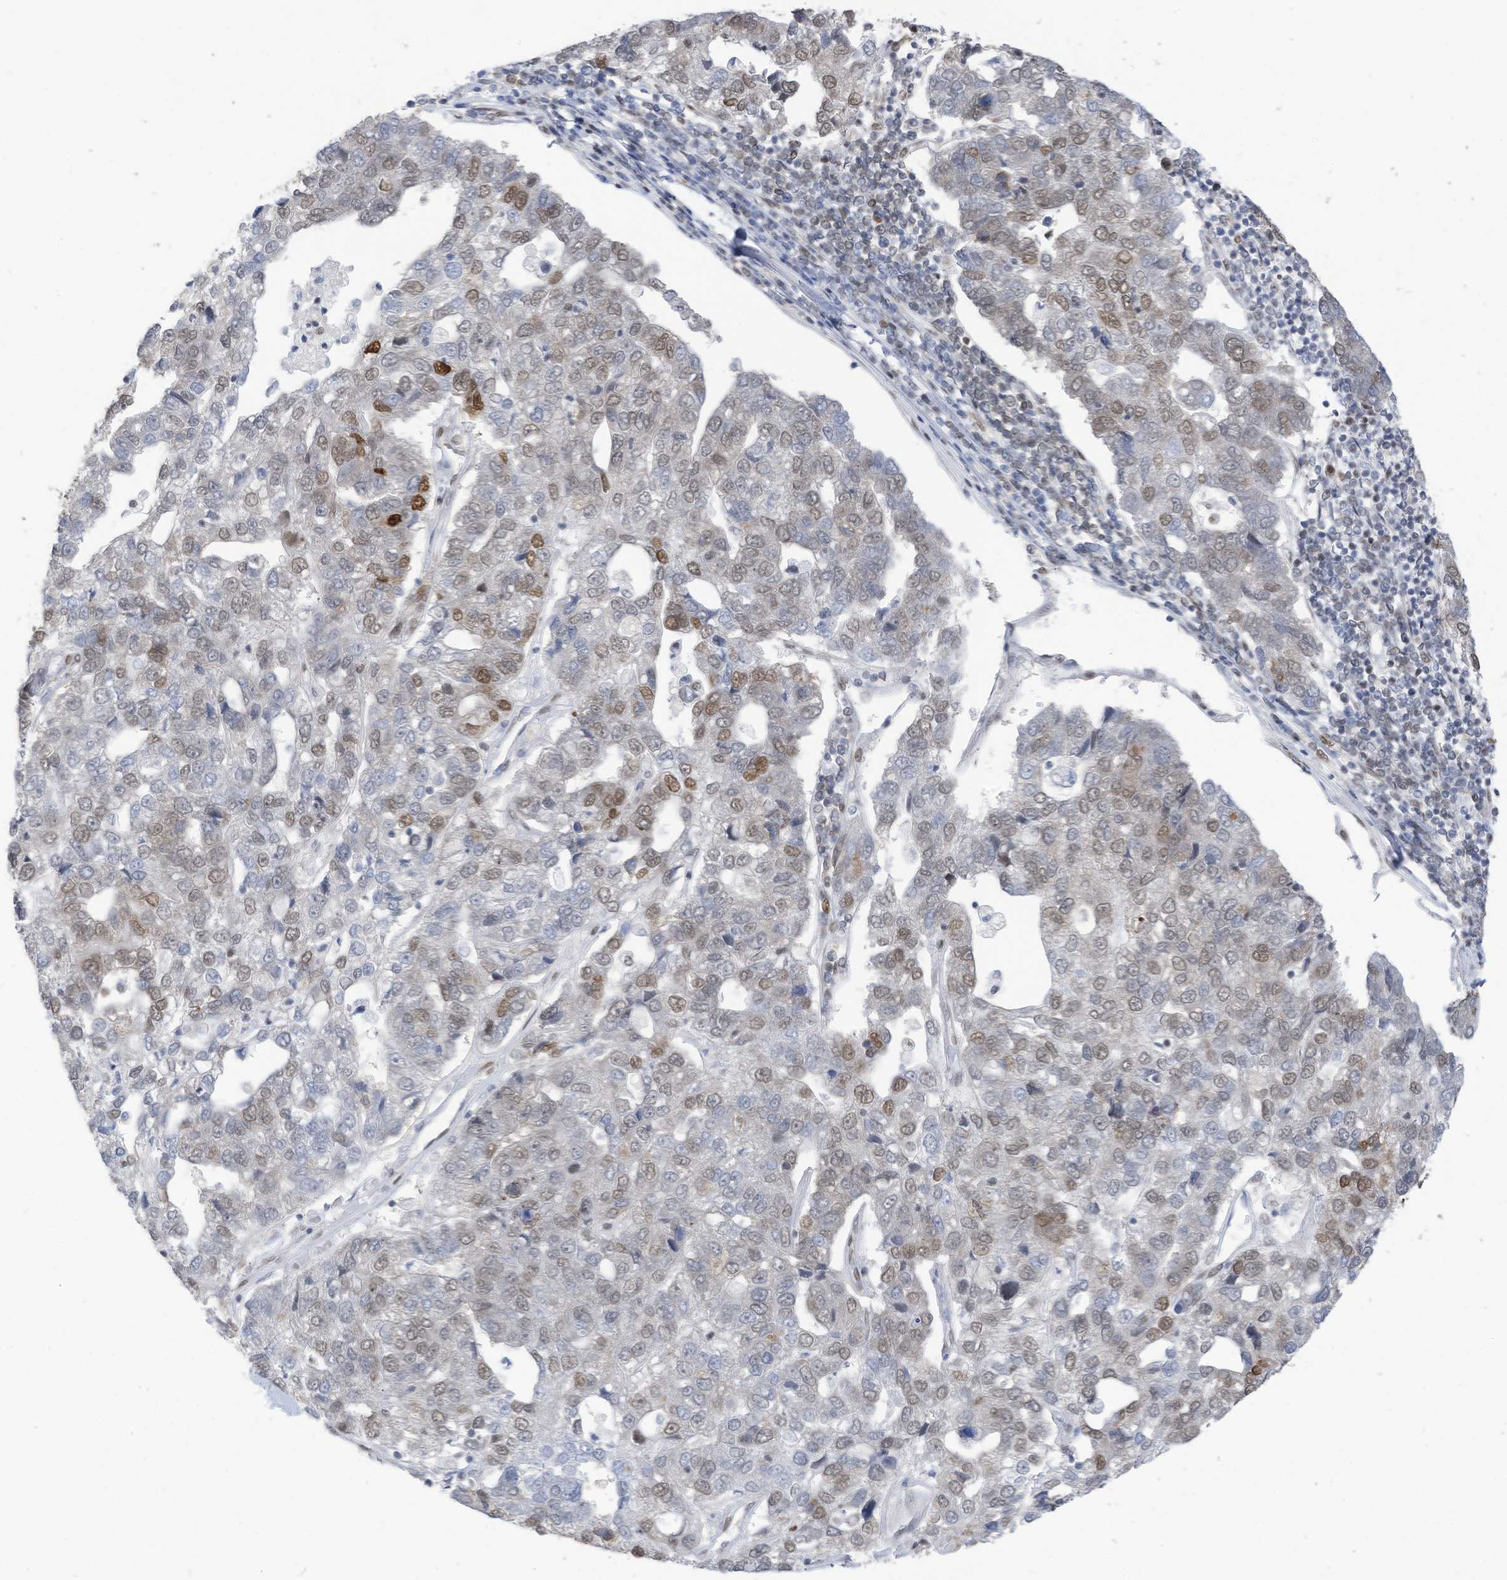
{"staining": {"intensity": "moderate", "quantity": "25%-75%", "location": "nuclear"}, "tissue": "pancreatic cancer", "cell_type": "Tumor cells", "image_type": "cancer", "snomed": [{"axis": "morphology", "description": "Adenocarcinoma, NOS"}, {"axis": "topography", "description": "Pancreas"}], "caption": "High-magnification brightfield microscopy of pancreatic cancer (adenocarcinoma) stained with DAB (brown) and counterstained with hematoxylin (blue). tumor cells exhibit moderate nuclear staining is seen in about25%-75% of cells.", "gene": "KHSRP", "patient": {"sex": "female", "age": 61}}